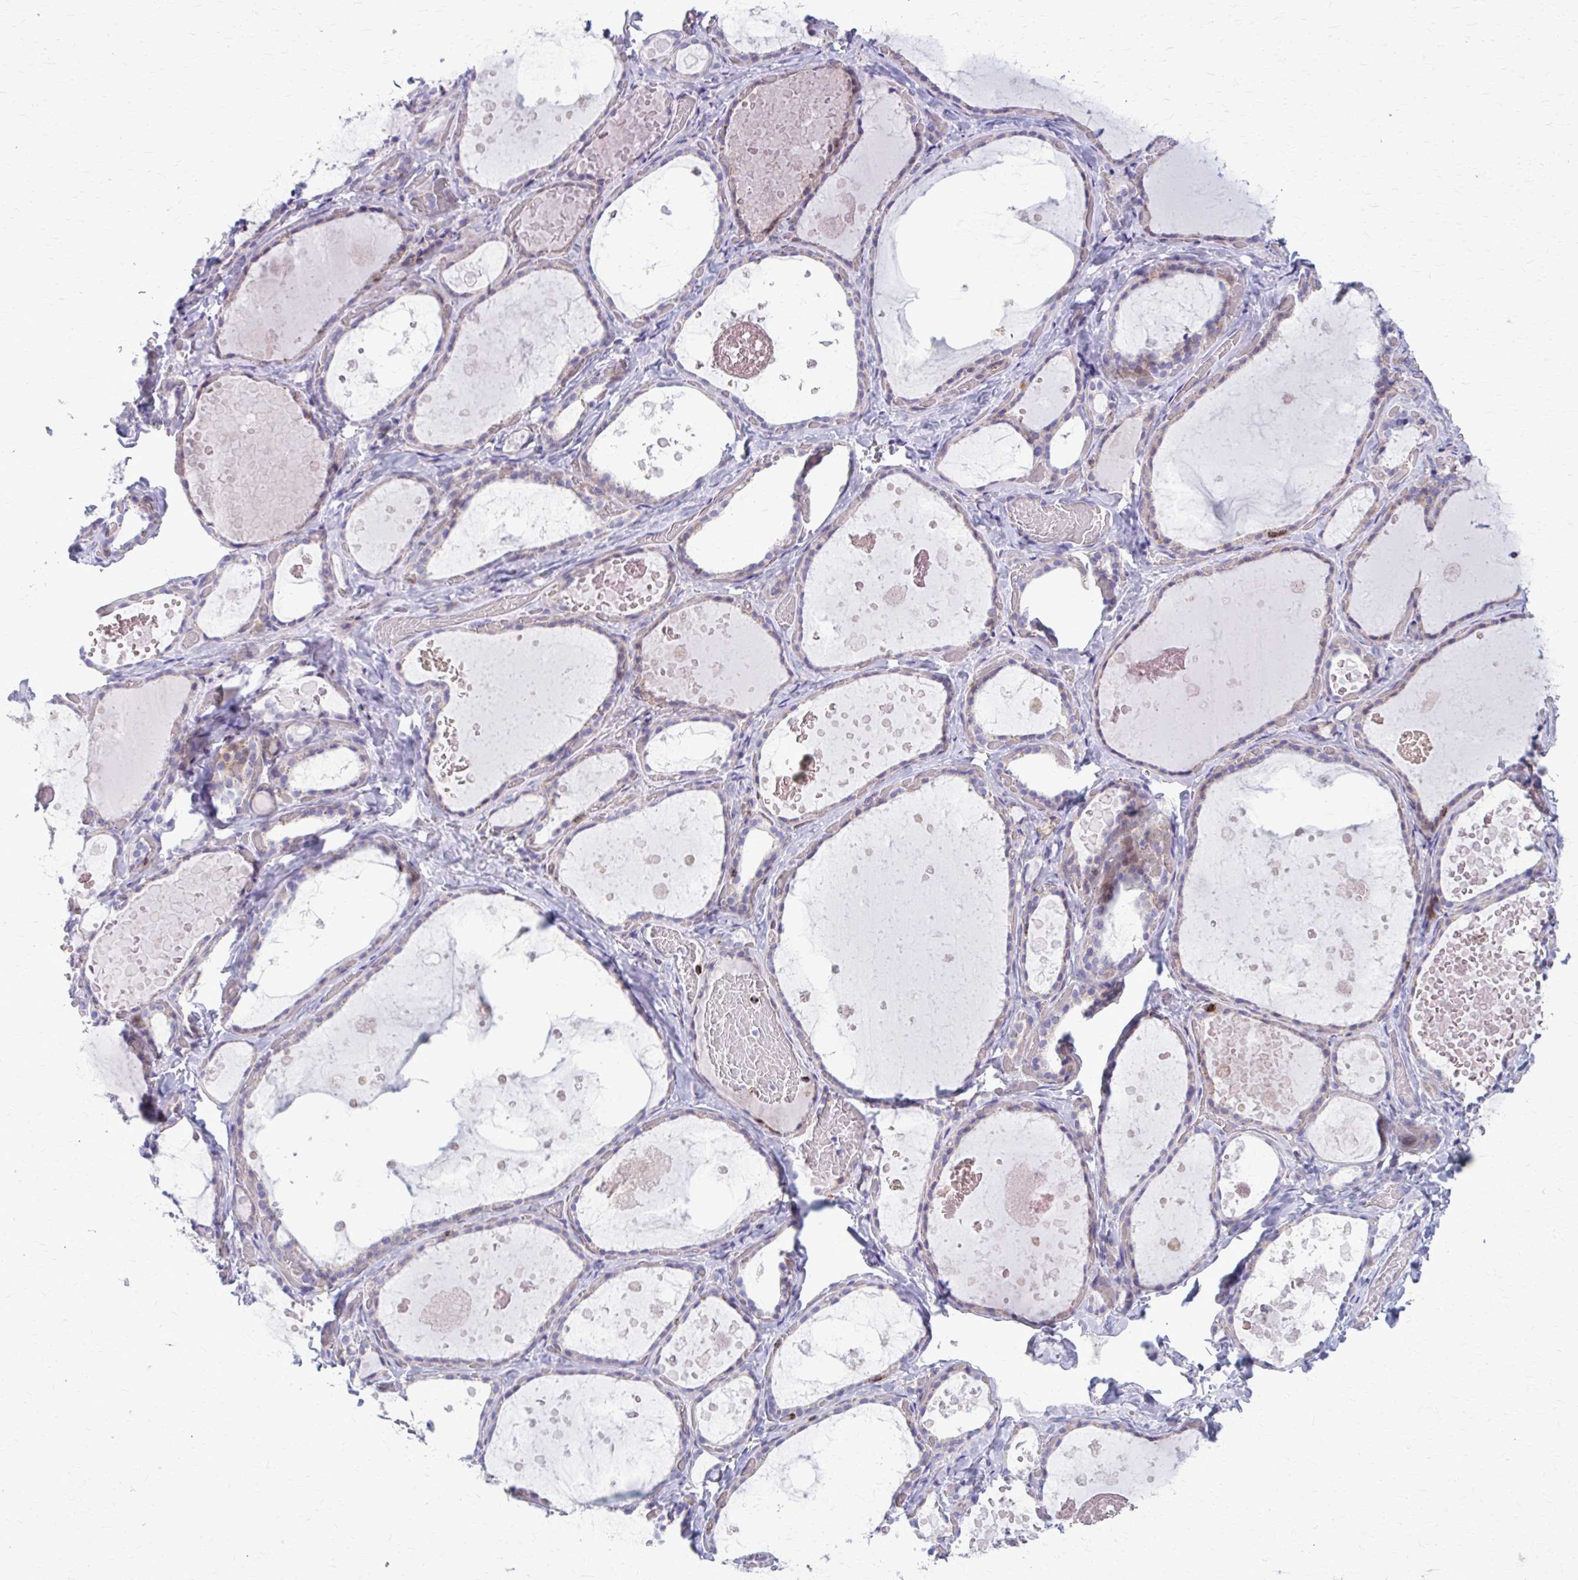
{"staining": {"intensity": "weak", "quantity": "25%-75%", "location": "cytoplasmic/membranous"}, "tissue": "thyroid gland", "cell_type": "Glandular cells", "image_type": "normal", "snomed": [{"axis": "morphology", "description": "Normal tissue, NOS"}, {"axis": "topography", "description": "Thyroid gland"}], "caption": "Protein staining of unremarkable thyroid gland displays weak cytoplasmic/membranous positivity in about 25%-75% of glandular cells. (DAB IHC with brightfield microscopy, high magnification).", "gene": "PEDS1", "patient": {"sex": "female", "age": 56}}